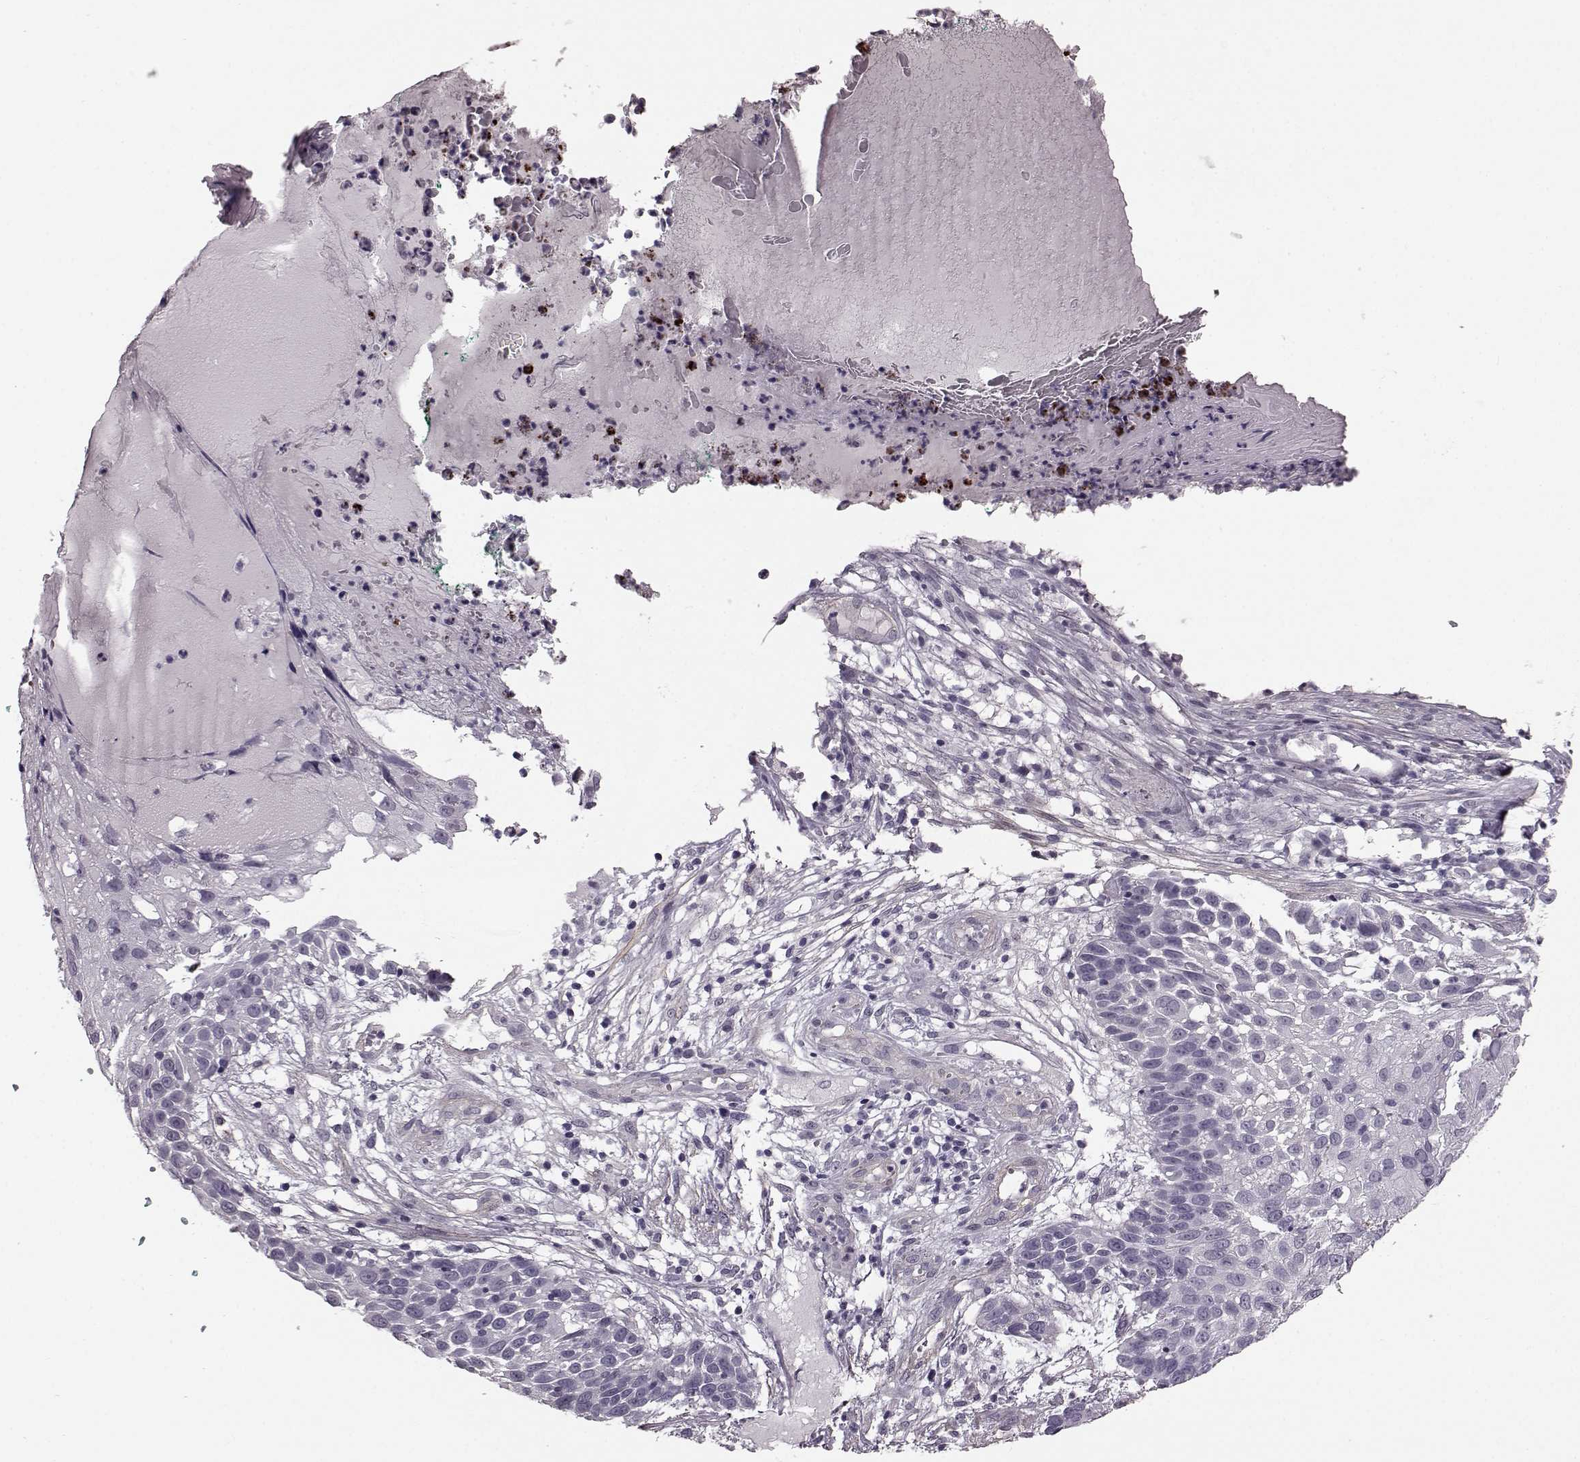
{"staining": {"intensity": "negative", "quantity": "none", "location": "none"}, "tissue": "skin cancer", "cell_type": "Tumor cells", "image_type": "cancer", "snomed": [{"axis": "morphology", "description": "Squamous cell carcinoma, NOS"}, {"axis": "topography", "description": "Skin"}], "caption": "Protein analysis of skin squamous cell carcinoma displays no significant positivity in tumor cells. The staining is performed using DAB brown chromogen with nuclei counter-stained in using hematoxylin.", "gene": "SLCO3A1", "patient": {"sex": "male", "age": 92}}